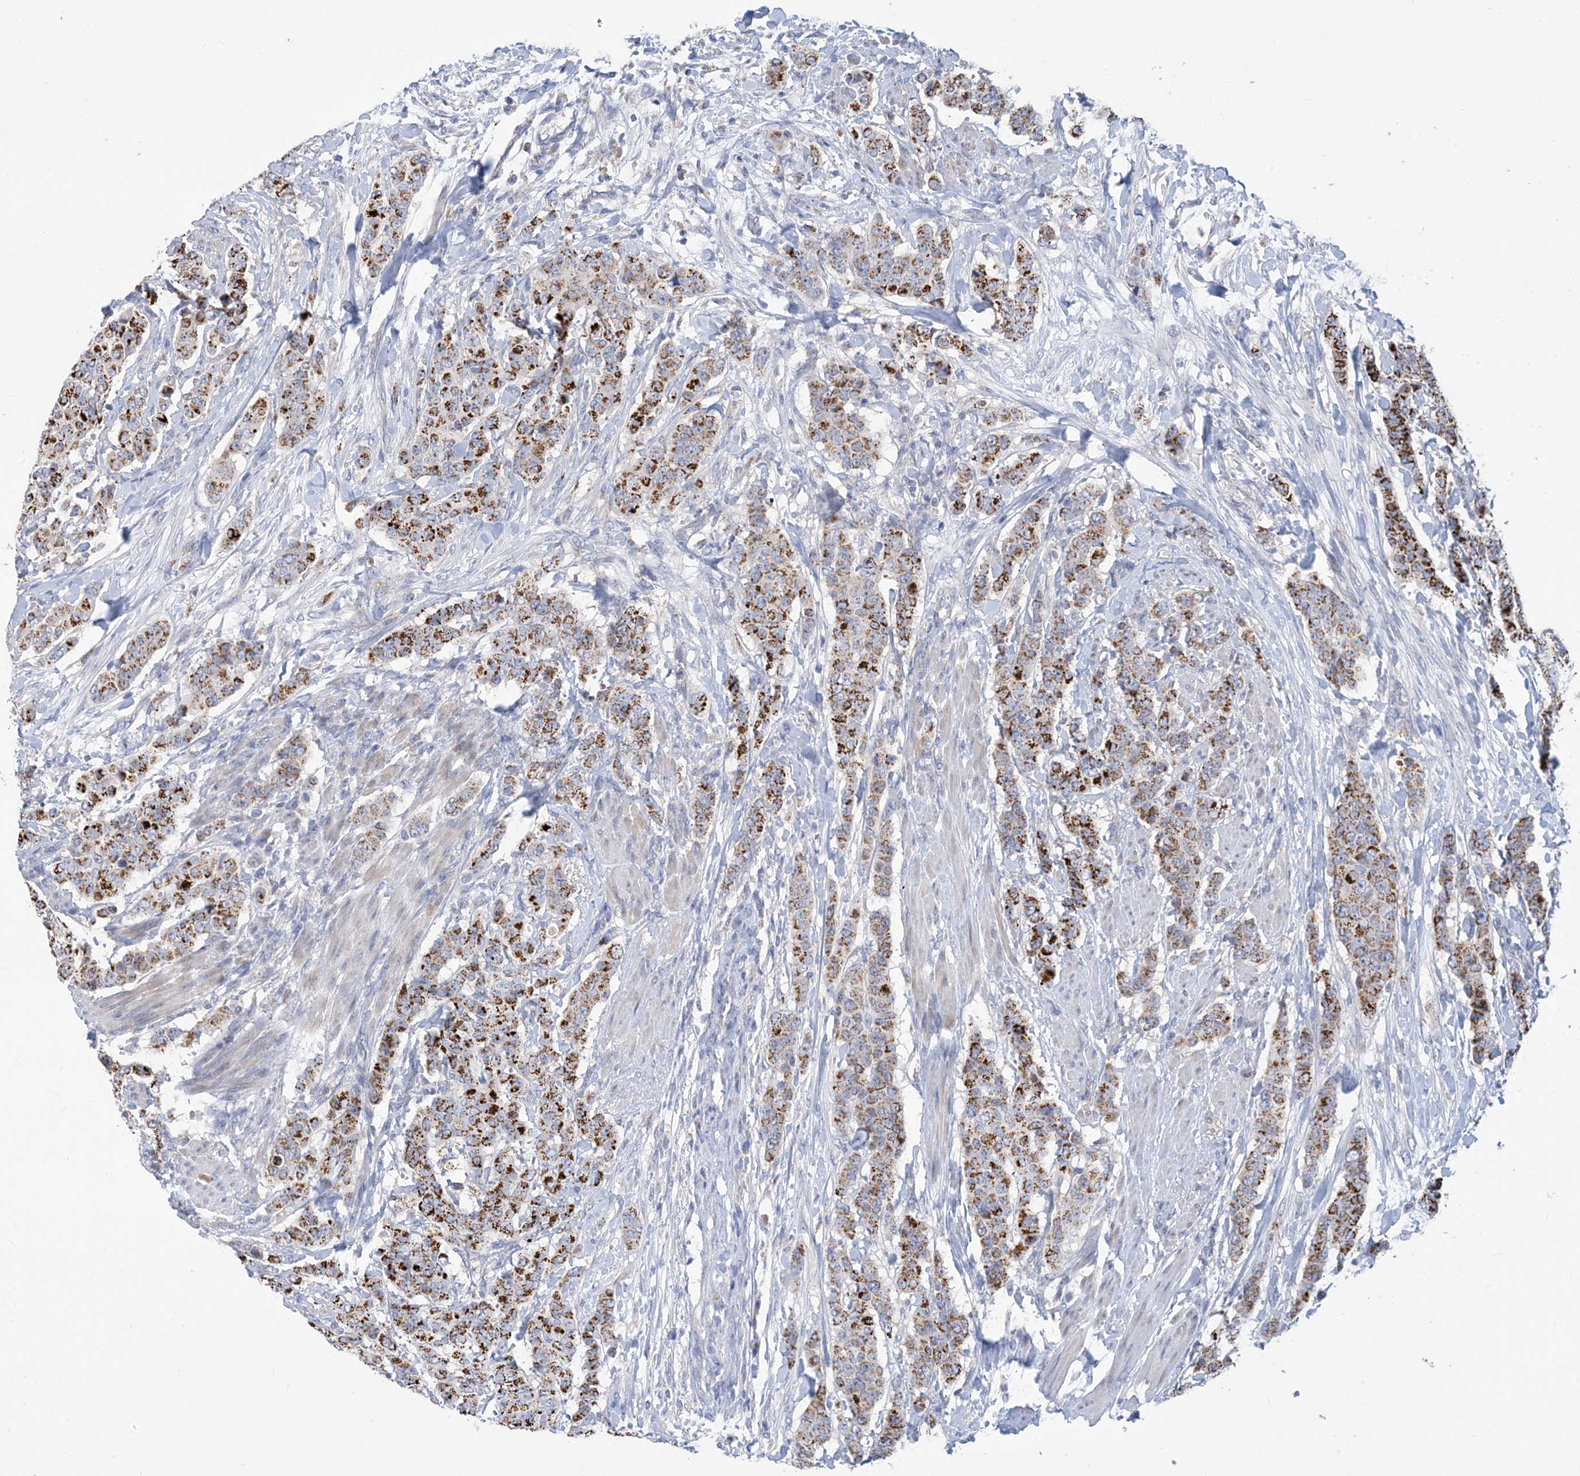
{"staining": {"intensity": "strong", "quantity": "25%-75%", "location": "cytoplasmic/membranous"}, "tissue": "breast cancer", "cell_type": "Tumor cells", "image_type": "cancer", "snomed": [{"axis": "morphology", "description": "Duct carcinoma"}, {"axis": "topography", "description": "Breast"}], "caption": "Human invasive ductal carcinoma (breast) stained with a brown dye reveals strong cytoplasmic/membranous positive positivity in about 25%-75% of tumor cells.", "gene": "CLEC16A", "patient": {"sex": "female", "age": 40}}